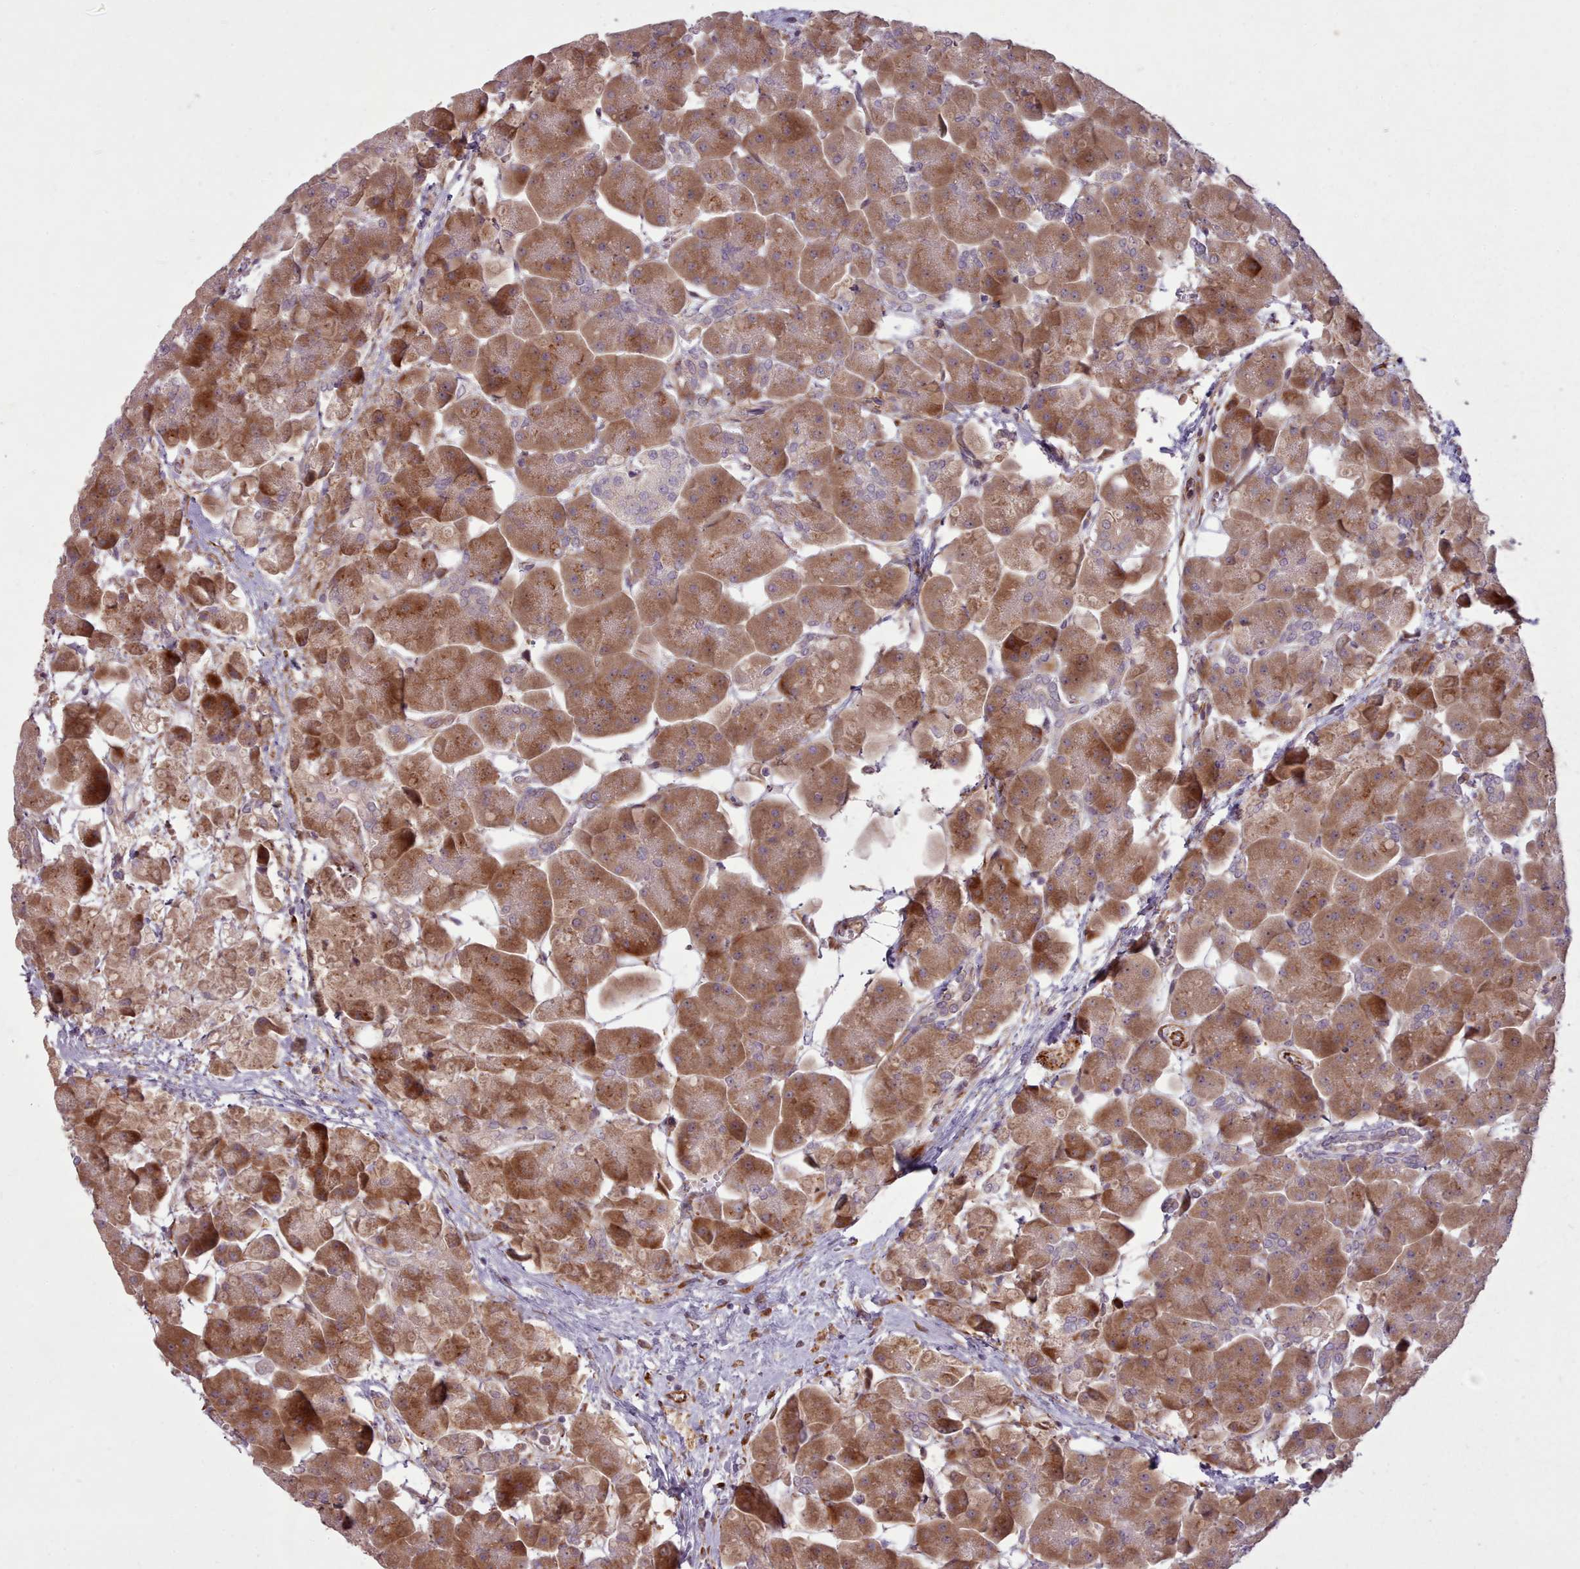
{"staining": {"intensity": "strong", "quantity": ">75%", "location": "cytoplasmic/membranous"}, "tissue": "pancreas", "cell_type": "Exocrine glandular cells", "image_type": "normal", "snomed": [{"axis": "morphology", "description": "Normal tissue, NOS"}, {"axis": "topography", "description": "Pancreas"}], "caption": "The micrograph exhibits staining of benign pancreas, revealing strong cytoplasmic/membranous protein expression (brown color) within exocrine glandular cells.", "gene": "GBGT1", "patient": {"sex": "male", "age": 66}}